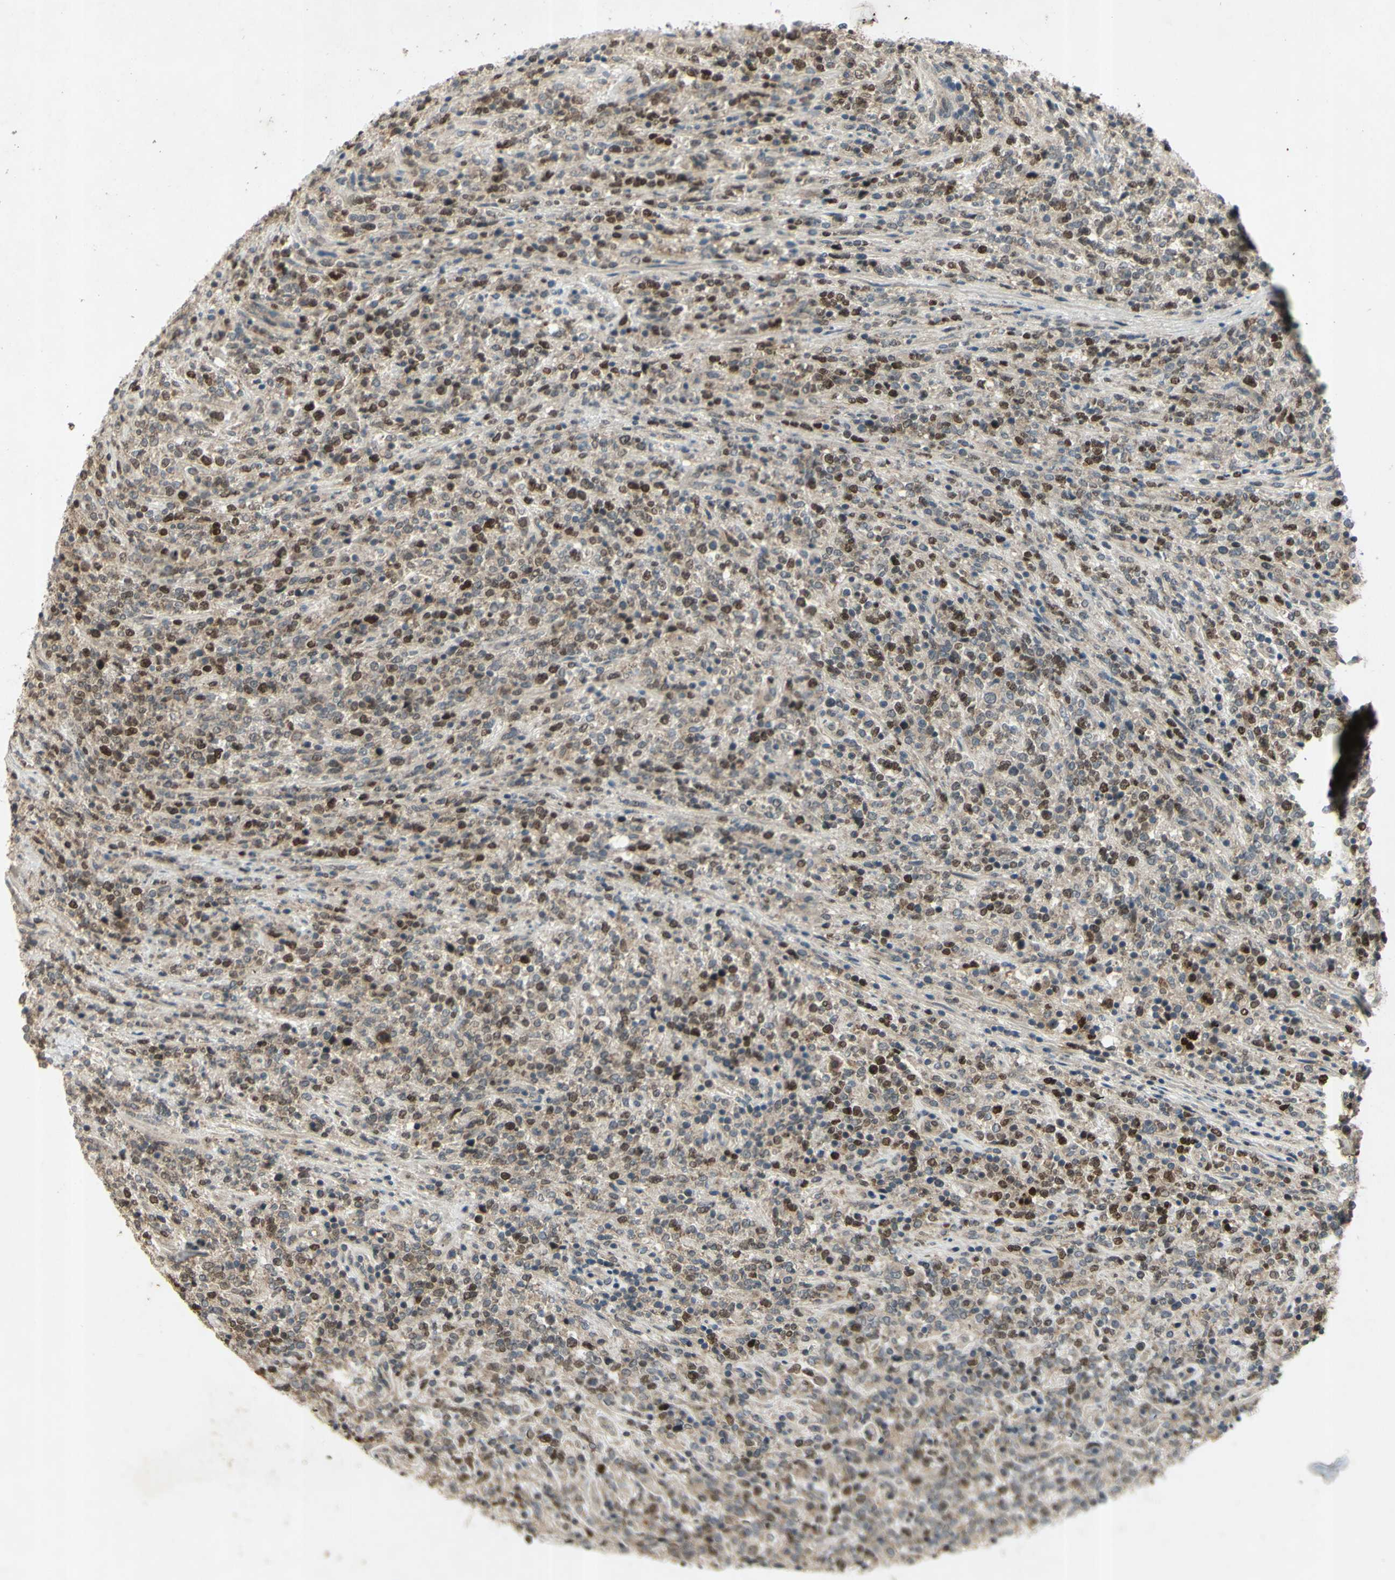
{"staining": {"intensity": "moderate", "quantity": "25%-75%", "location": "nuclear"}, "tissue": "lymphoma", "cell_type": "Tumor cells", "image_type": "cancer", "snomed": [{"axis": "morphology", "description": "Malignant lymphoma, non-Hodgkin's type, High grade"}, {"axis": "topography", "description": "Soft tissue"}], "caption": "Malignant lymphoma, non-Hodgkin's type (high-grade) stained with a brown dye displays moderate nuclear positive positivity in about 25%-75% of tumor cells.", "gene": "RAD18", "patient": {"sex": "male", "age": 18}}